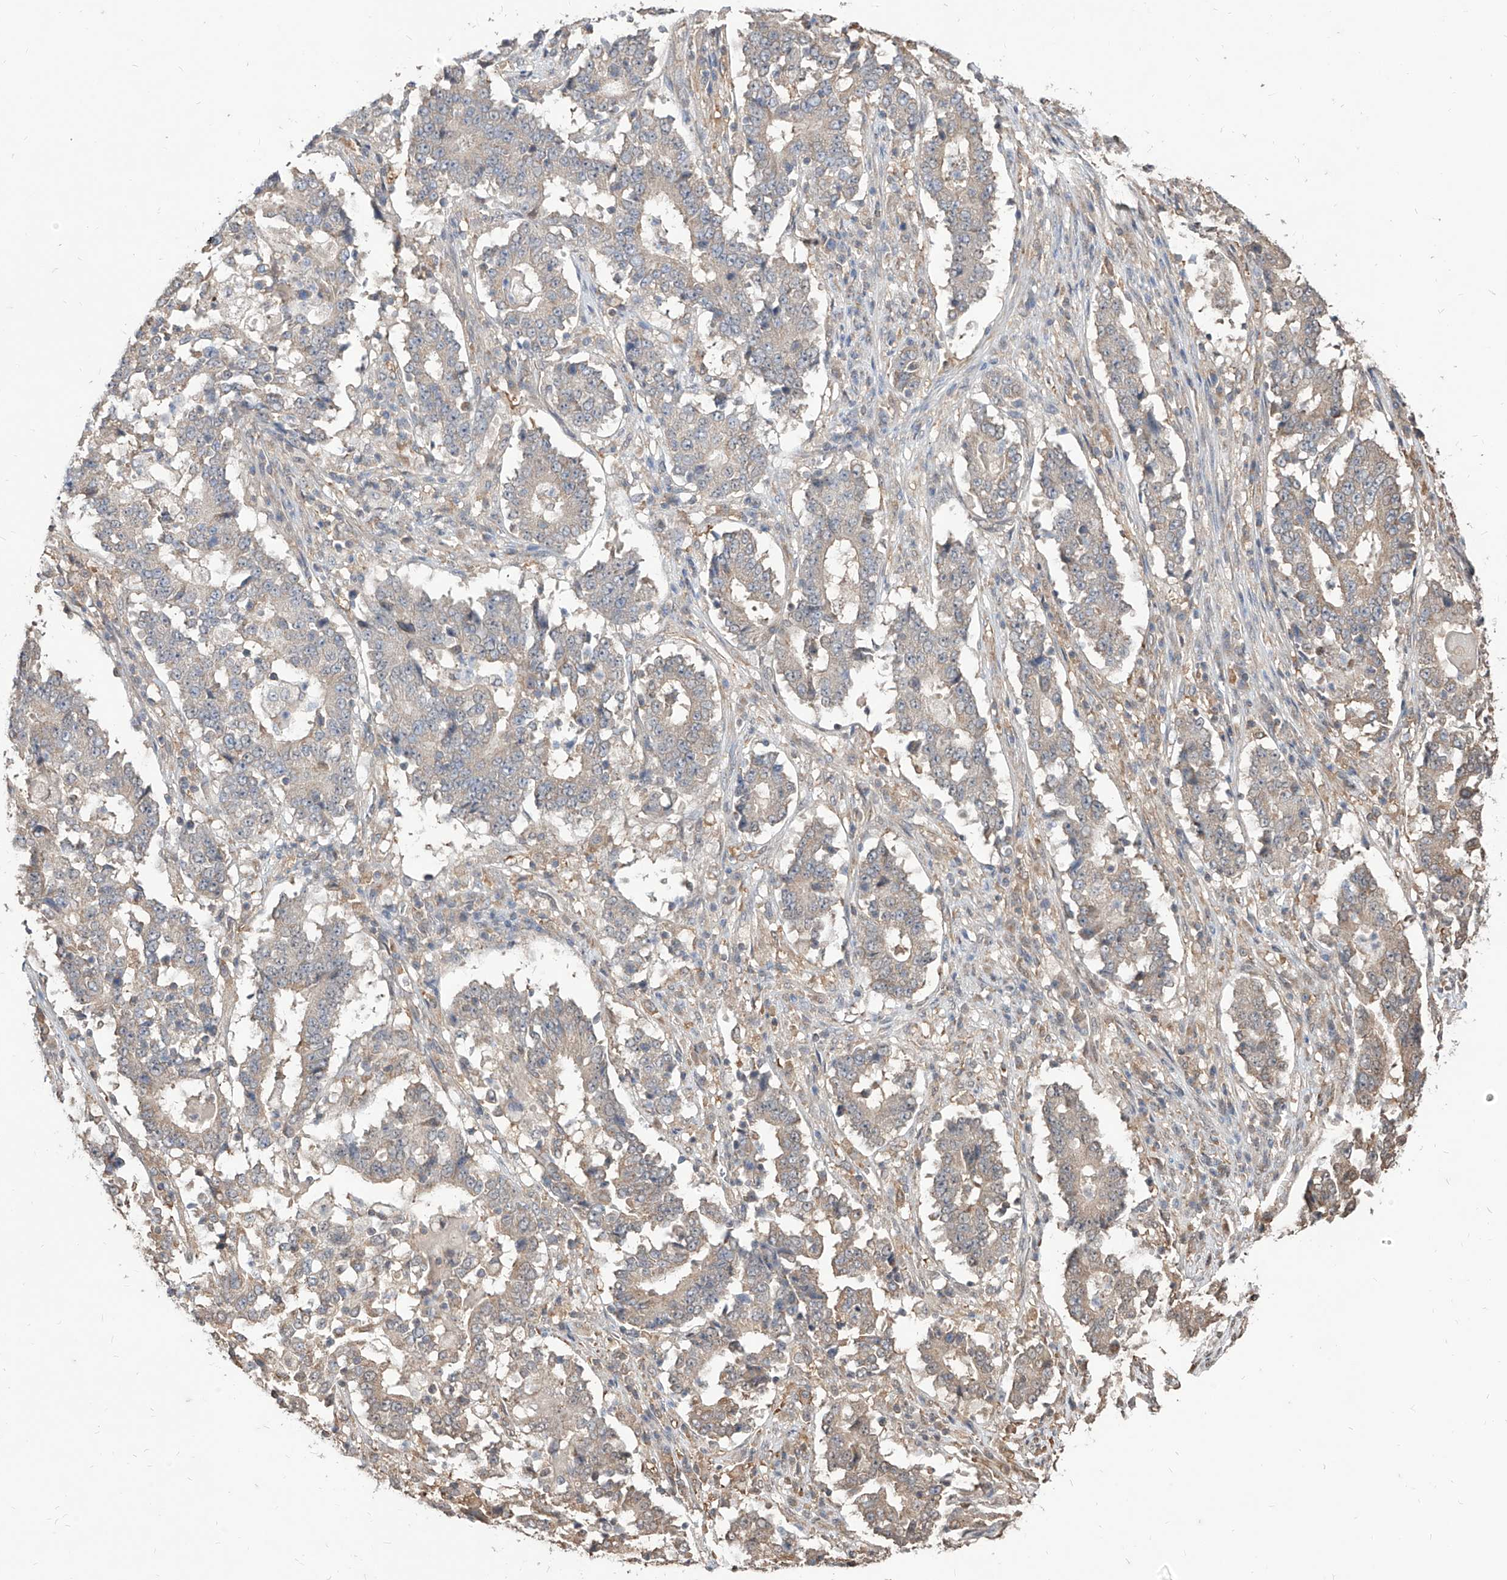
{"staining": {"intensity": "weak", "quantity": "<25%", "location": "cytoplasmic/membranous"}, "tissue": "stomach cancer", "cell_type": "Tumor cells", "image_type": "cancer", "snomed": [{"axis": "morphology", "description": "Adenocarcinoma, NOS"}, {"axis": "topography", "description": "Stomach"}], "caption": "High magnification brightfield microscopy of stomach cancer stained with DAB (3,3'-diaminobenzidine) (brown) and counterstained with hematoxylin (blue): tumor cells show no significant staining.", "gene": "C8orf82", "patient": {"sex": "male", "age": 59}}